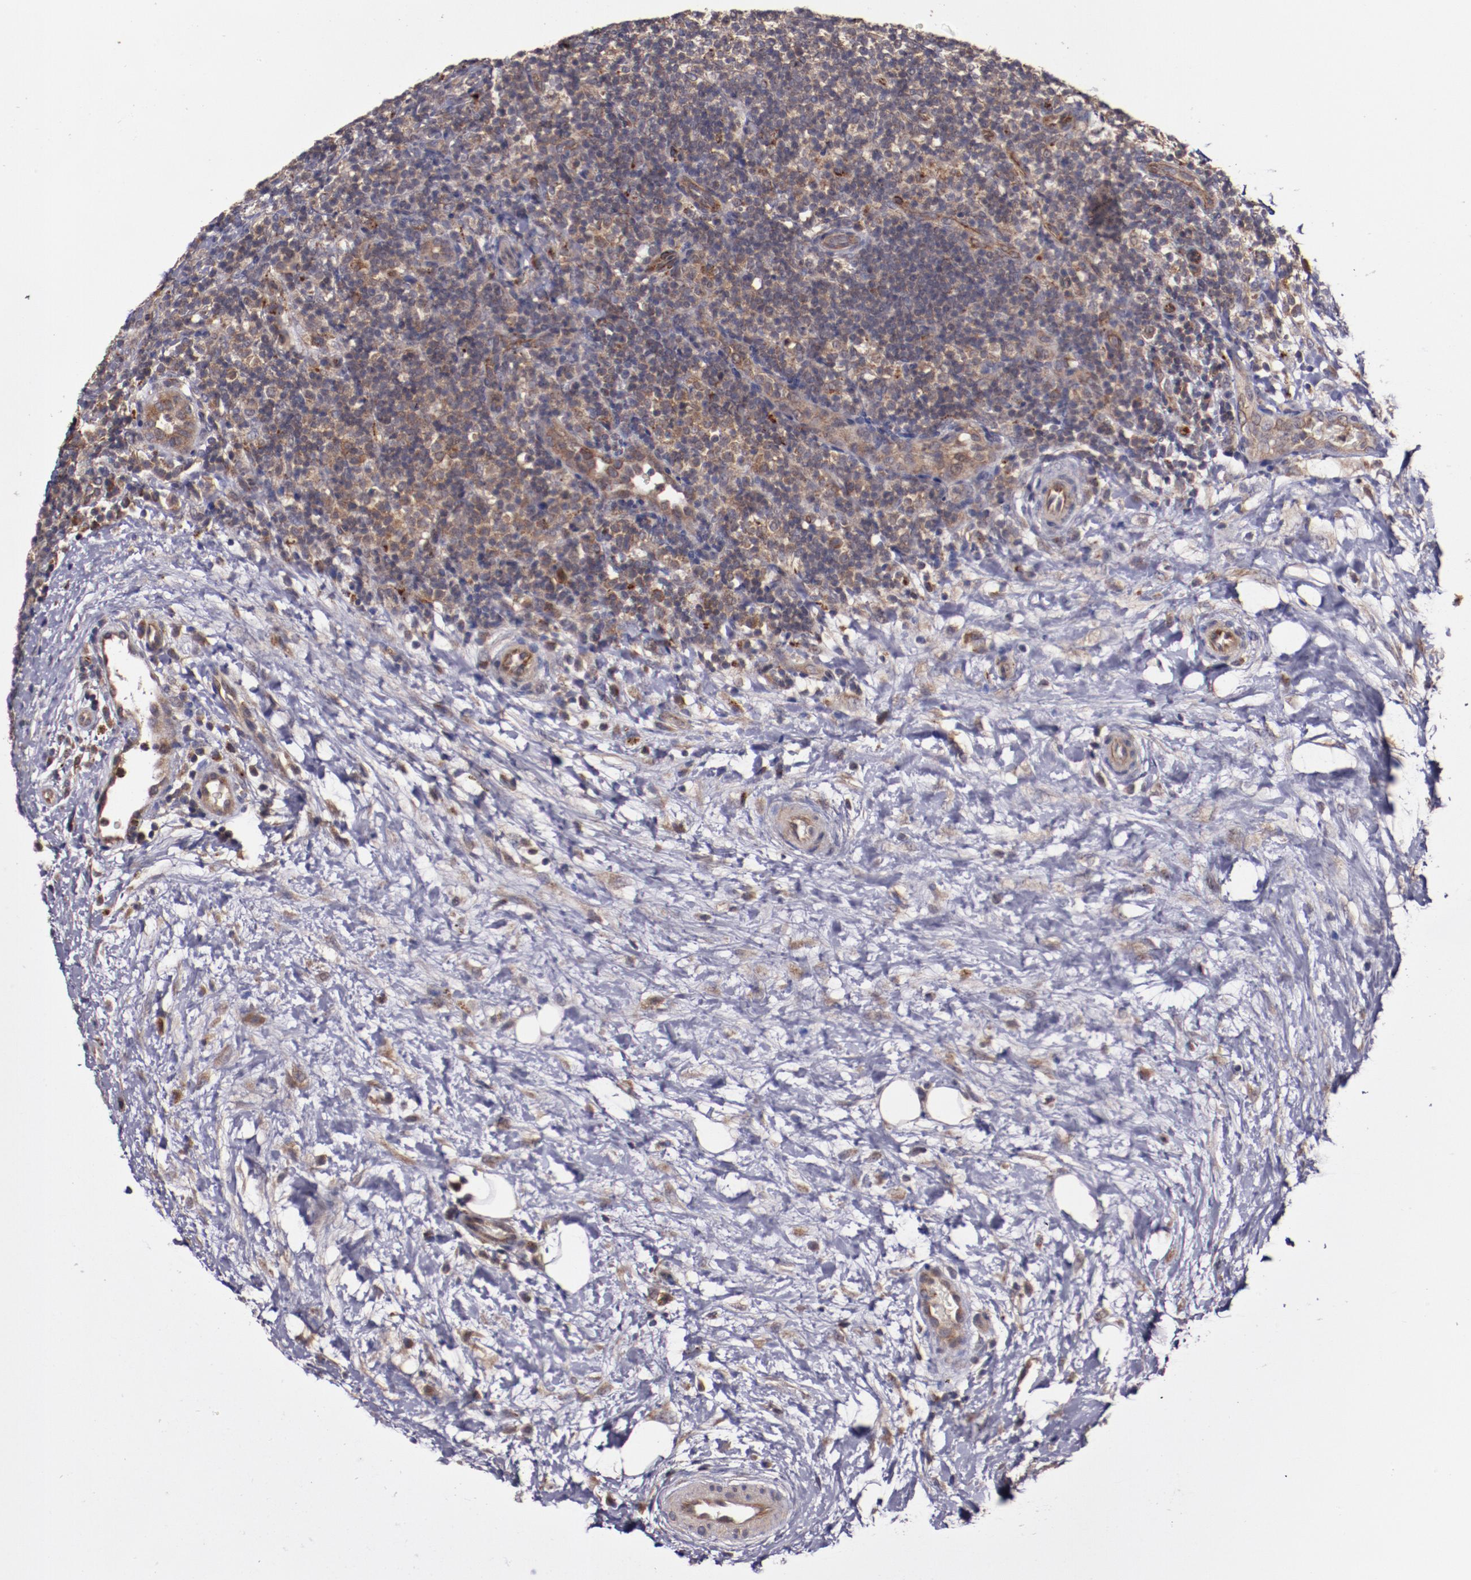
{"staining": {"intensity": "negative", "quantity": "none", "location": "none"}, "tissue": "lymphoma", "cell_type": "Tumor cells", "image_type": "cancer", "snomed": [{"axis": "morphology", "description": "Malignant lymphoma, non-Hodgkin's type, Low grade"}, {"axis": "topography", "description": "Lymph node"}], "caption": "An IHC photomicrograph of lymphoma is shown. There is no staining in tumor cells of lymphoma.", "gene": "FTSJ1", "patient": {"sex": "female", "age": 76}}